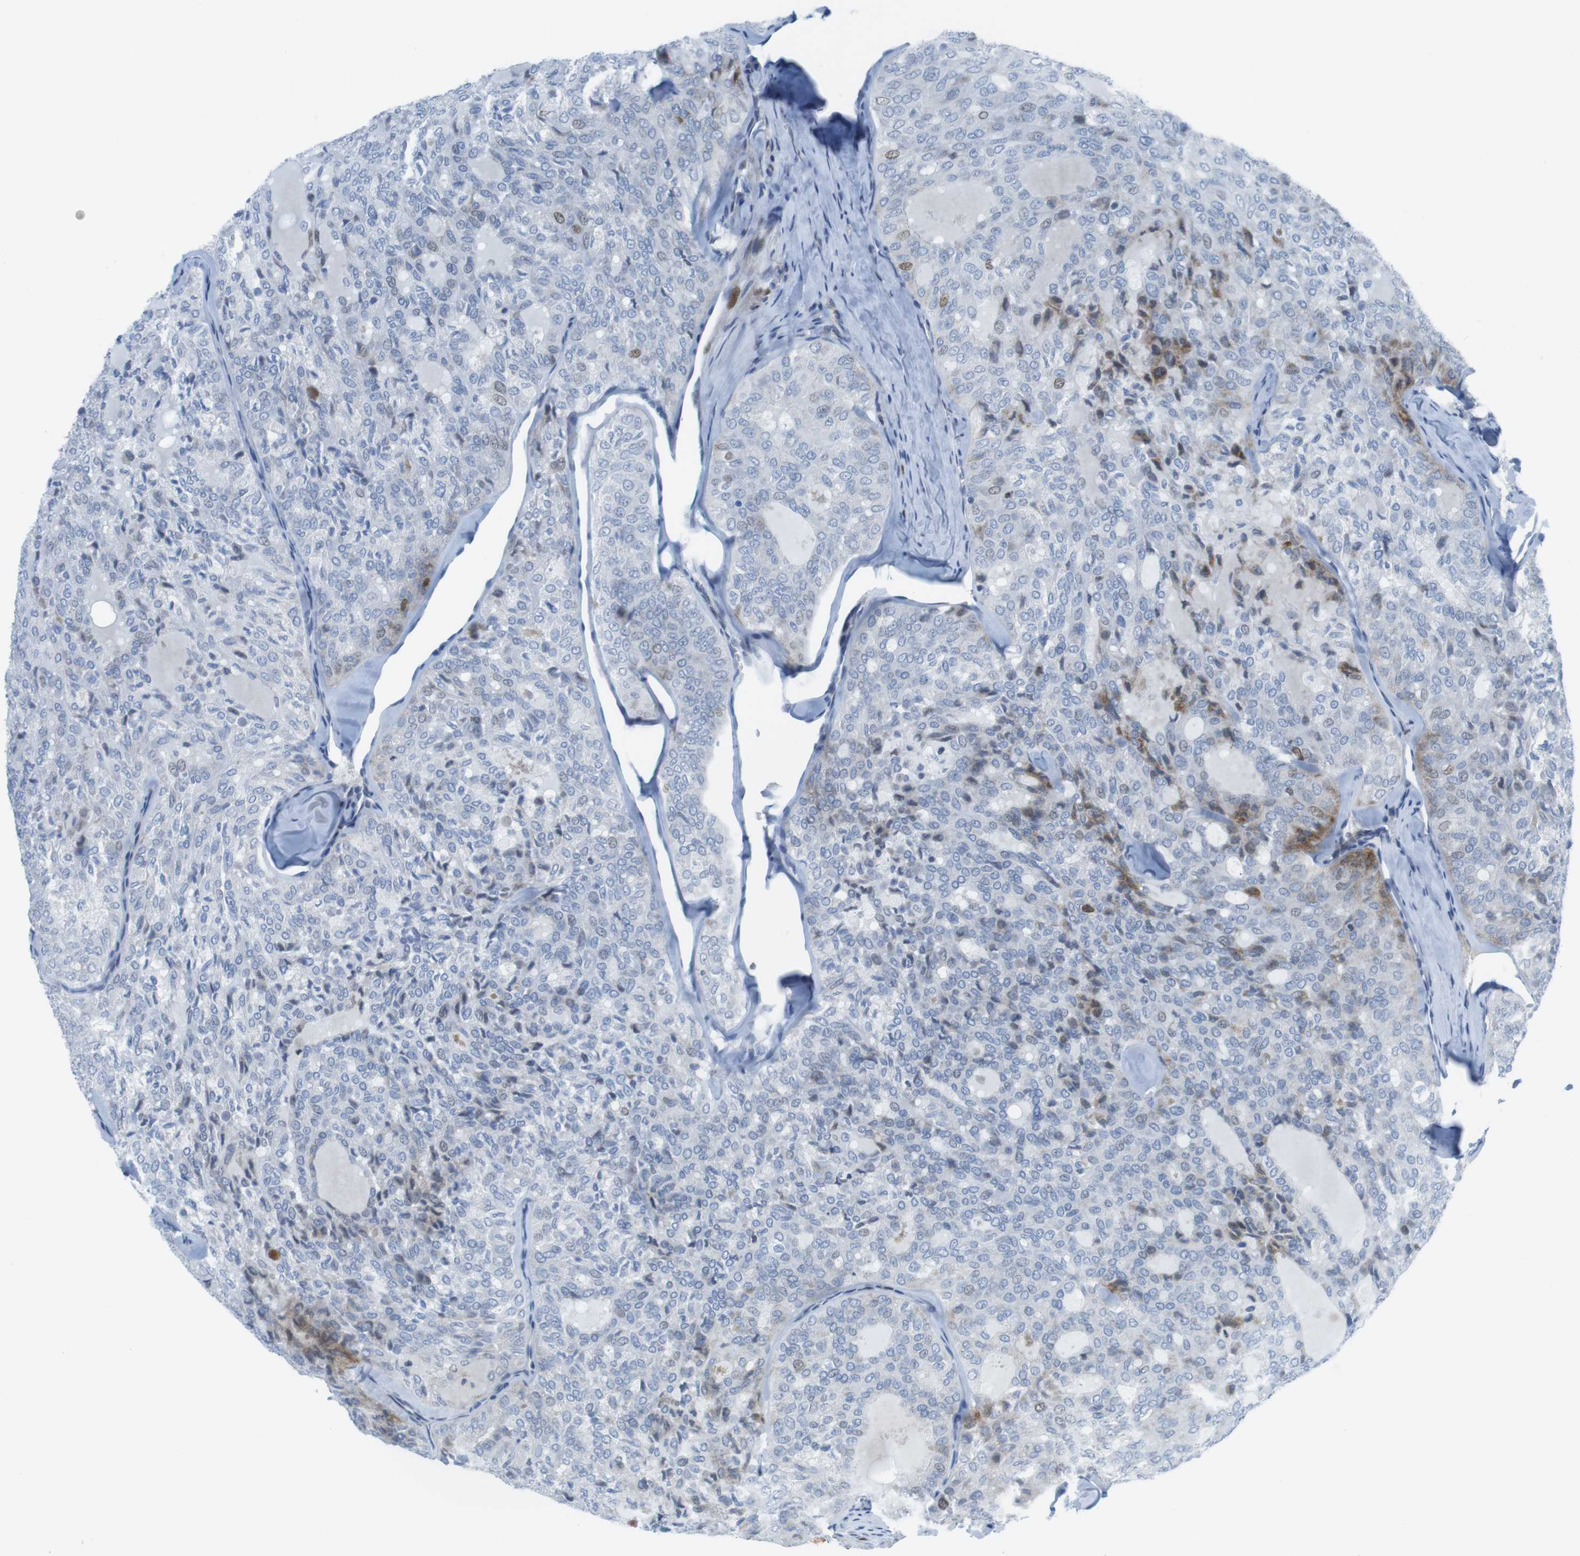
{"staining": {"intensity": "moderate", "quantity": "<25%", "location": "nuclear"}, "tissue": "thyroid cancer", "cell_type": "Tumor cells", "image_type": "cancer", "snomed": [{"axis": "morphology", "description": "Follicular adenoma carcinoma, NOS"}, {"axis": "topography", "description": "Thyroid gland"}], "caption": "IHC photomicrograph of neoplastic tissue: thyroid follicular adenoma carcinoma stained using immunohistochemistry reveals low levels of moderate protein expression localized specifically in the nuclear of tumor cells, appearing as a nuclear brown color.", "gene": "CHAF1A", "patient": {"sex": "male", "age": 75}}